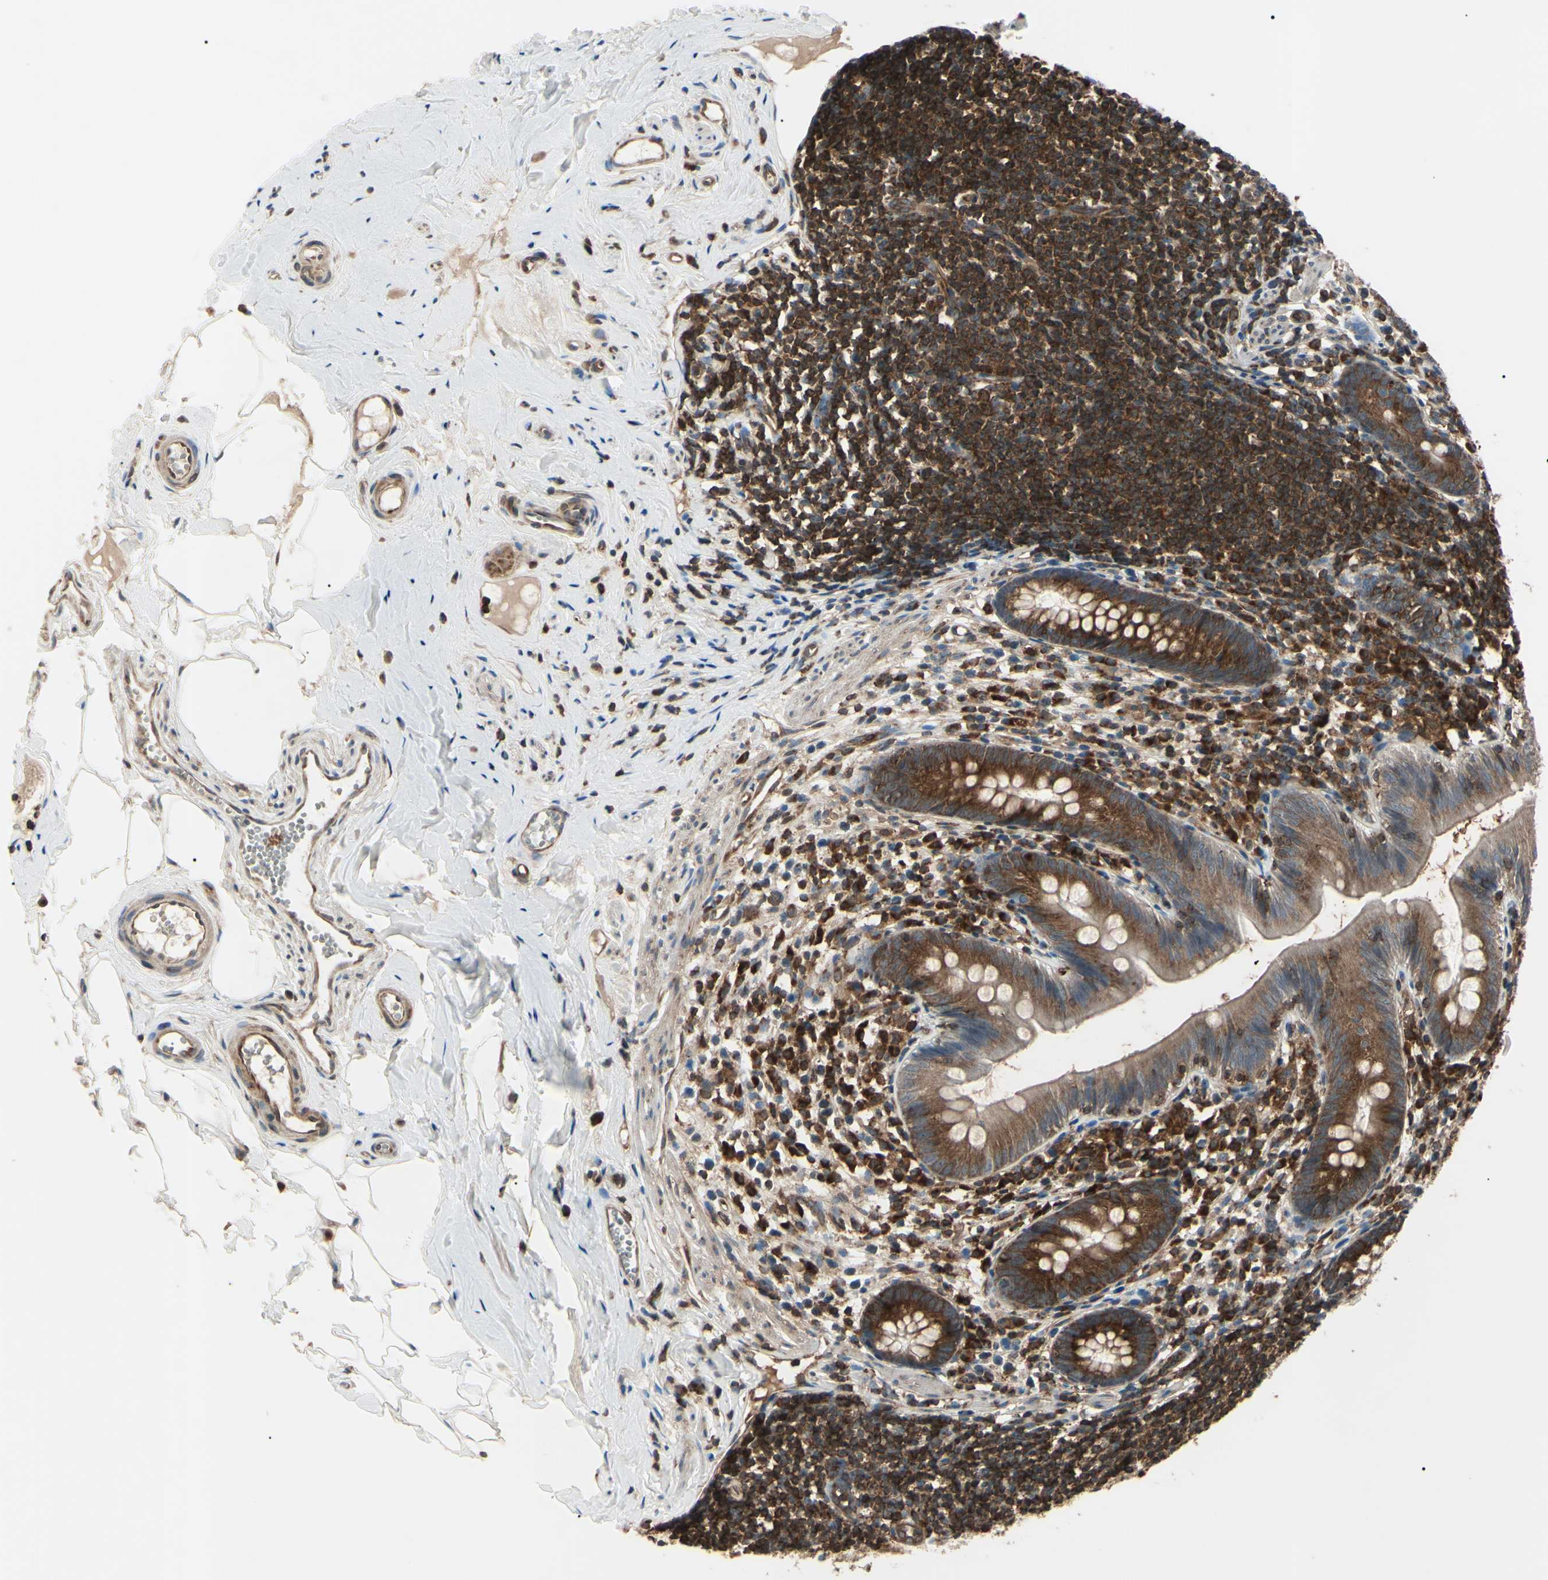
{"staining": {"intensity": "strong", "quantity": ">75%", "location": "cytoplasmic/membranous"}, "tissue": "appendix", "cell_type": "Glandular cells", "image_type": "normal", "snomed": [{"axis": "morphology", "description": "Normal tissue, NOS"}, {"axis": "topography", "description": "Appendix"}], "caption": "Protein analysis of benign appendix demonstrates strong cytoplasmic/membranous positivity in approximately >75% of glandular cells. (brown staining indicates protein expression, while blue staining denotes nuclei).", "gene": "MAPRE1", "patient": {"sex": "male", "age": 52}}